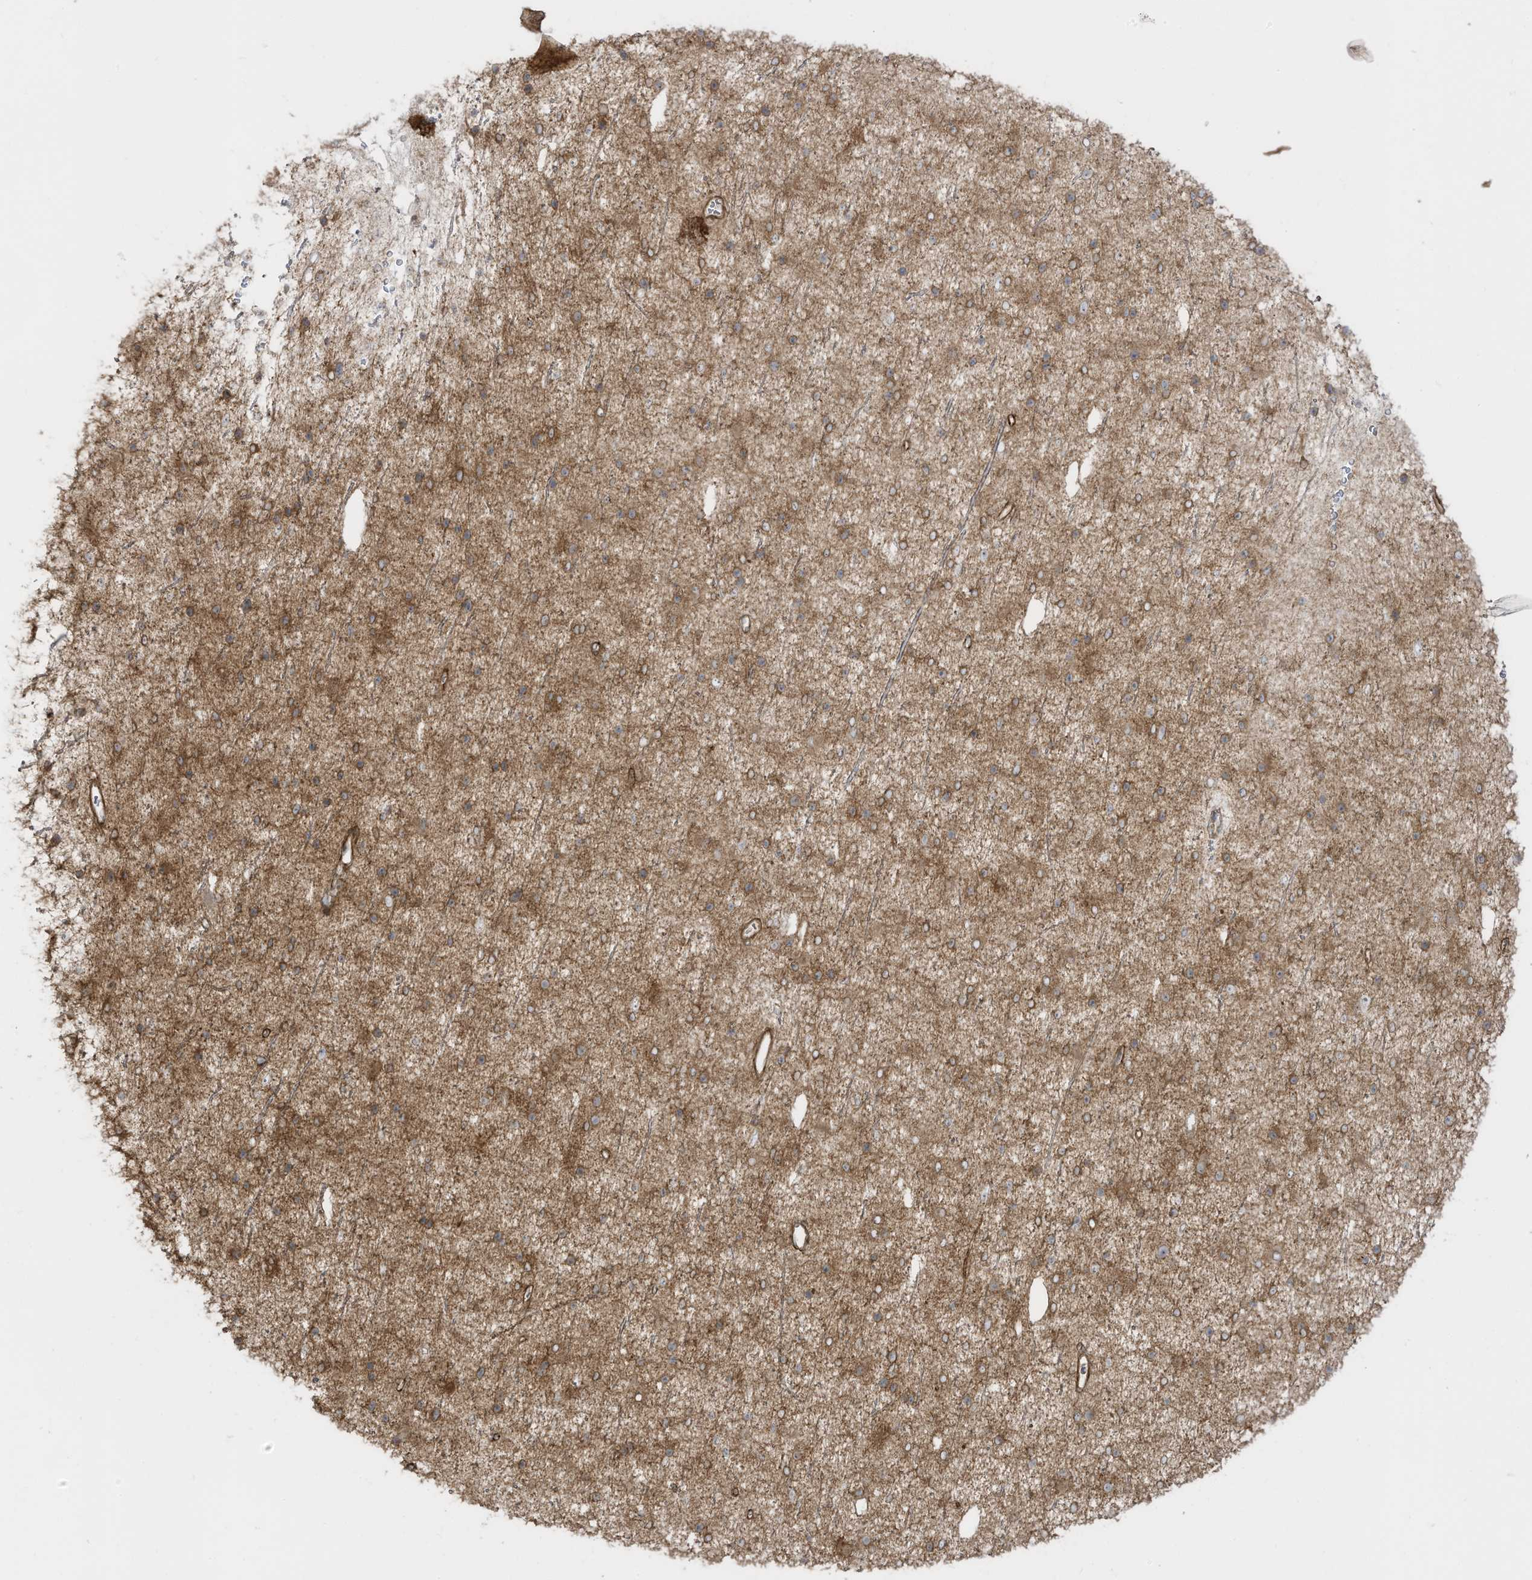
{"staining": {"intensity": "moderate", "quantity": "25%-75%", "location": "cytoplasmic/membranous"}, "tissue": "glioma", "cell_type": "Tumor cells", "image_type": "cancer", "snomed": [{"axis": "morphology", "description": "Glioma, malignant, Low grade"}, {"axis": "topography", "description": "Cerebral cortex"}], "caption": "High-power microscopy captured an immunohistochemistry photomicrograph of glioma, revealing moderate cytoplasmic/membranous positivity in approximately 25%-75% of tumor cells.", "gene": "ENTR1", "patient": {"sex": "female", "age": 39}}